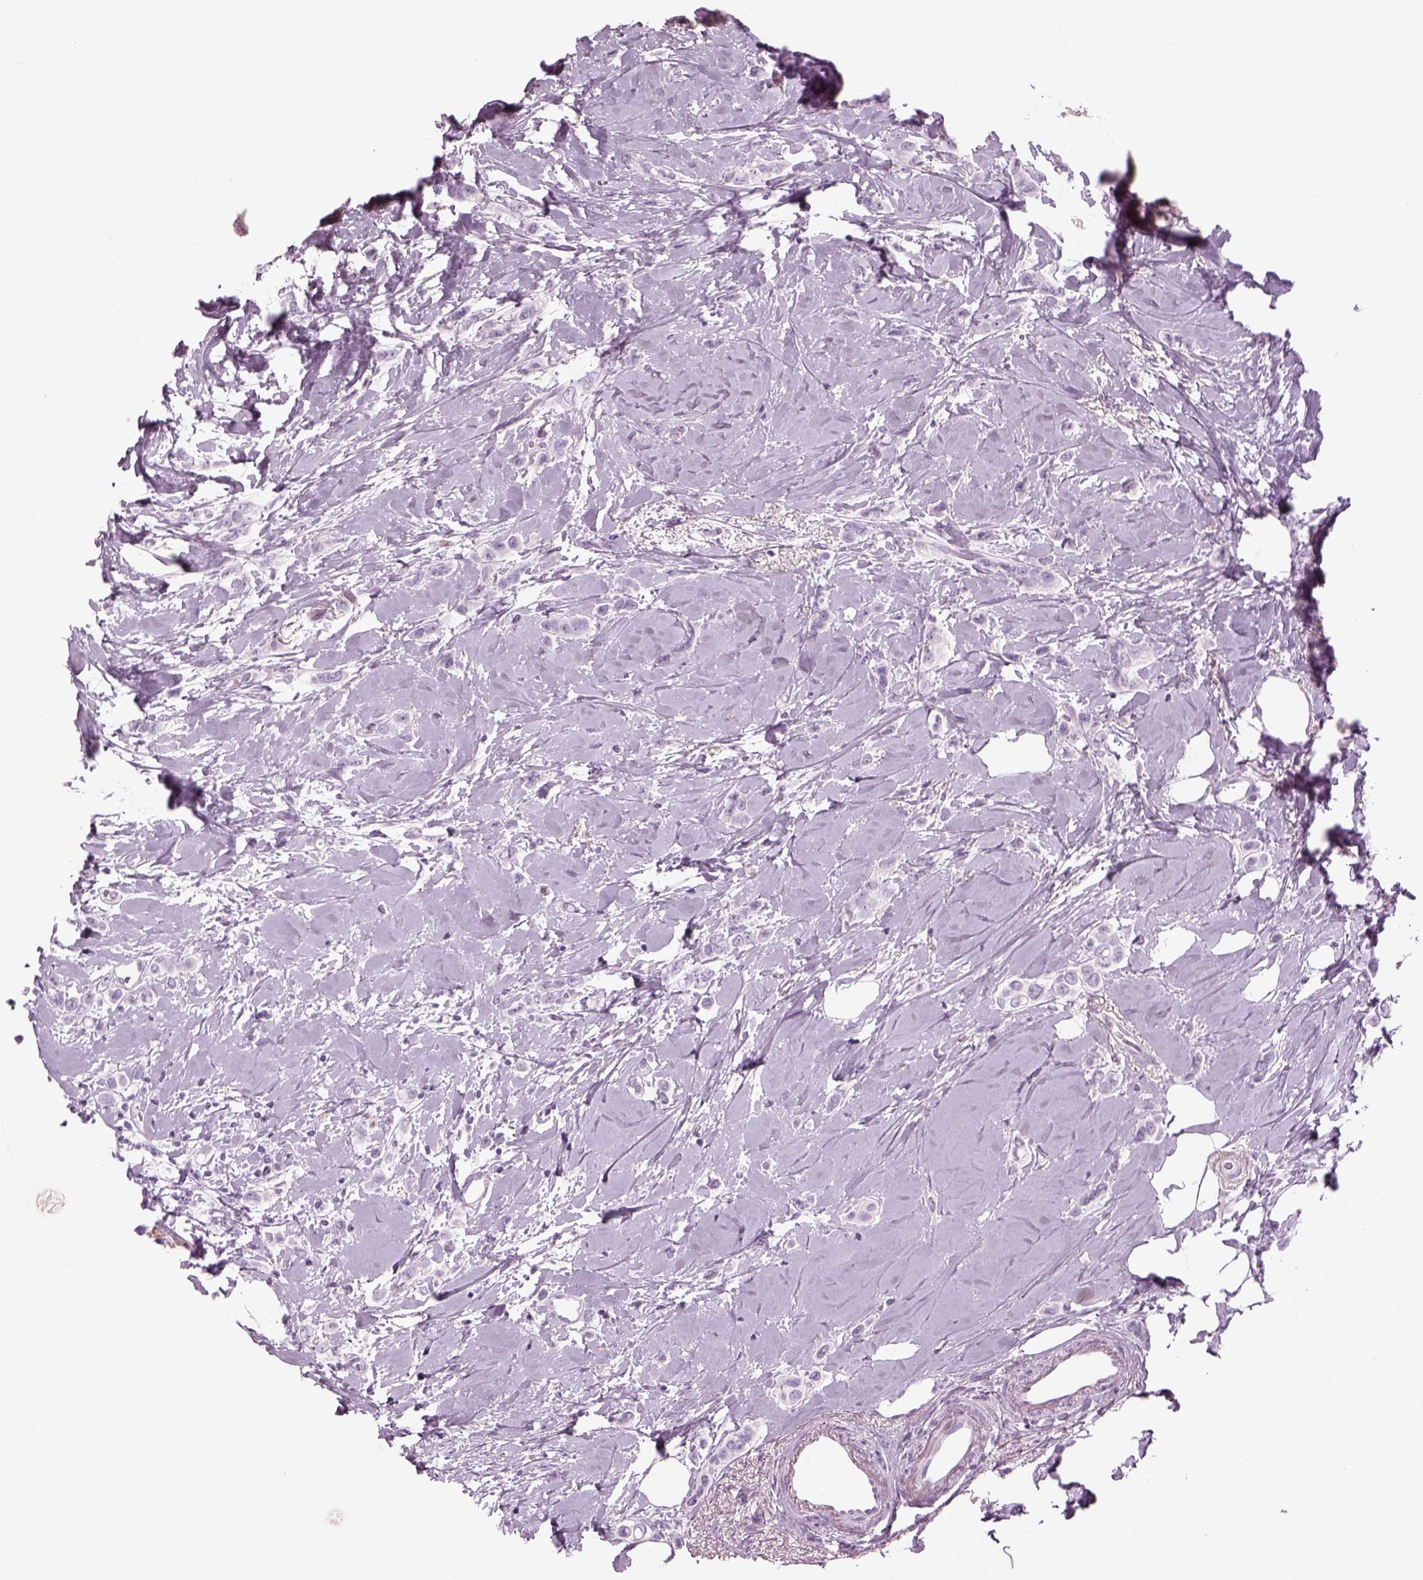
{"staining": {"intensity": "negative", "quantity": "none", "location": "none"}, "tissue": "breast cancer", "cell_type": "Tumor cells", "image_type": "cancer", "snomed": [{"axis": "morphology", "description": "Lobular carcinoma"}, {"axis": "topography", "description": "Breast"}], "caption": "High magnification brightfield microscopy of breast cancer (lobular carcinoma) stained with DAB (3,3'-diaminobenzidine) (brown) and counterstained with hematoxylin (blue): tumor cells show no significant expression. (DAB IHC visualized using brightfield microscopy, high magnification).", "gene": "SAG", "patient": {"sex": "female", "age": 66}}